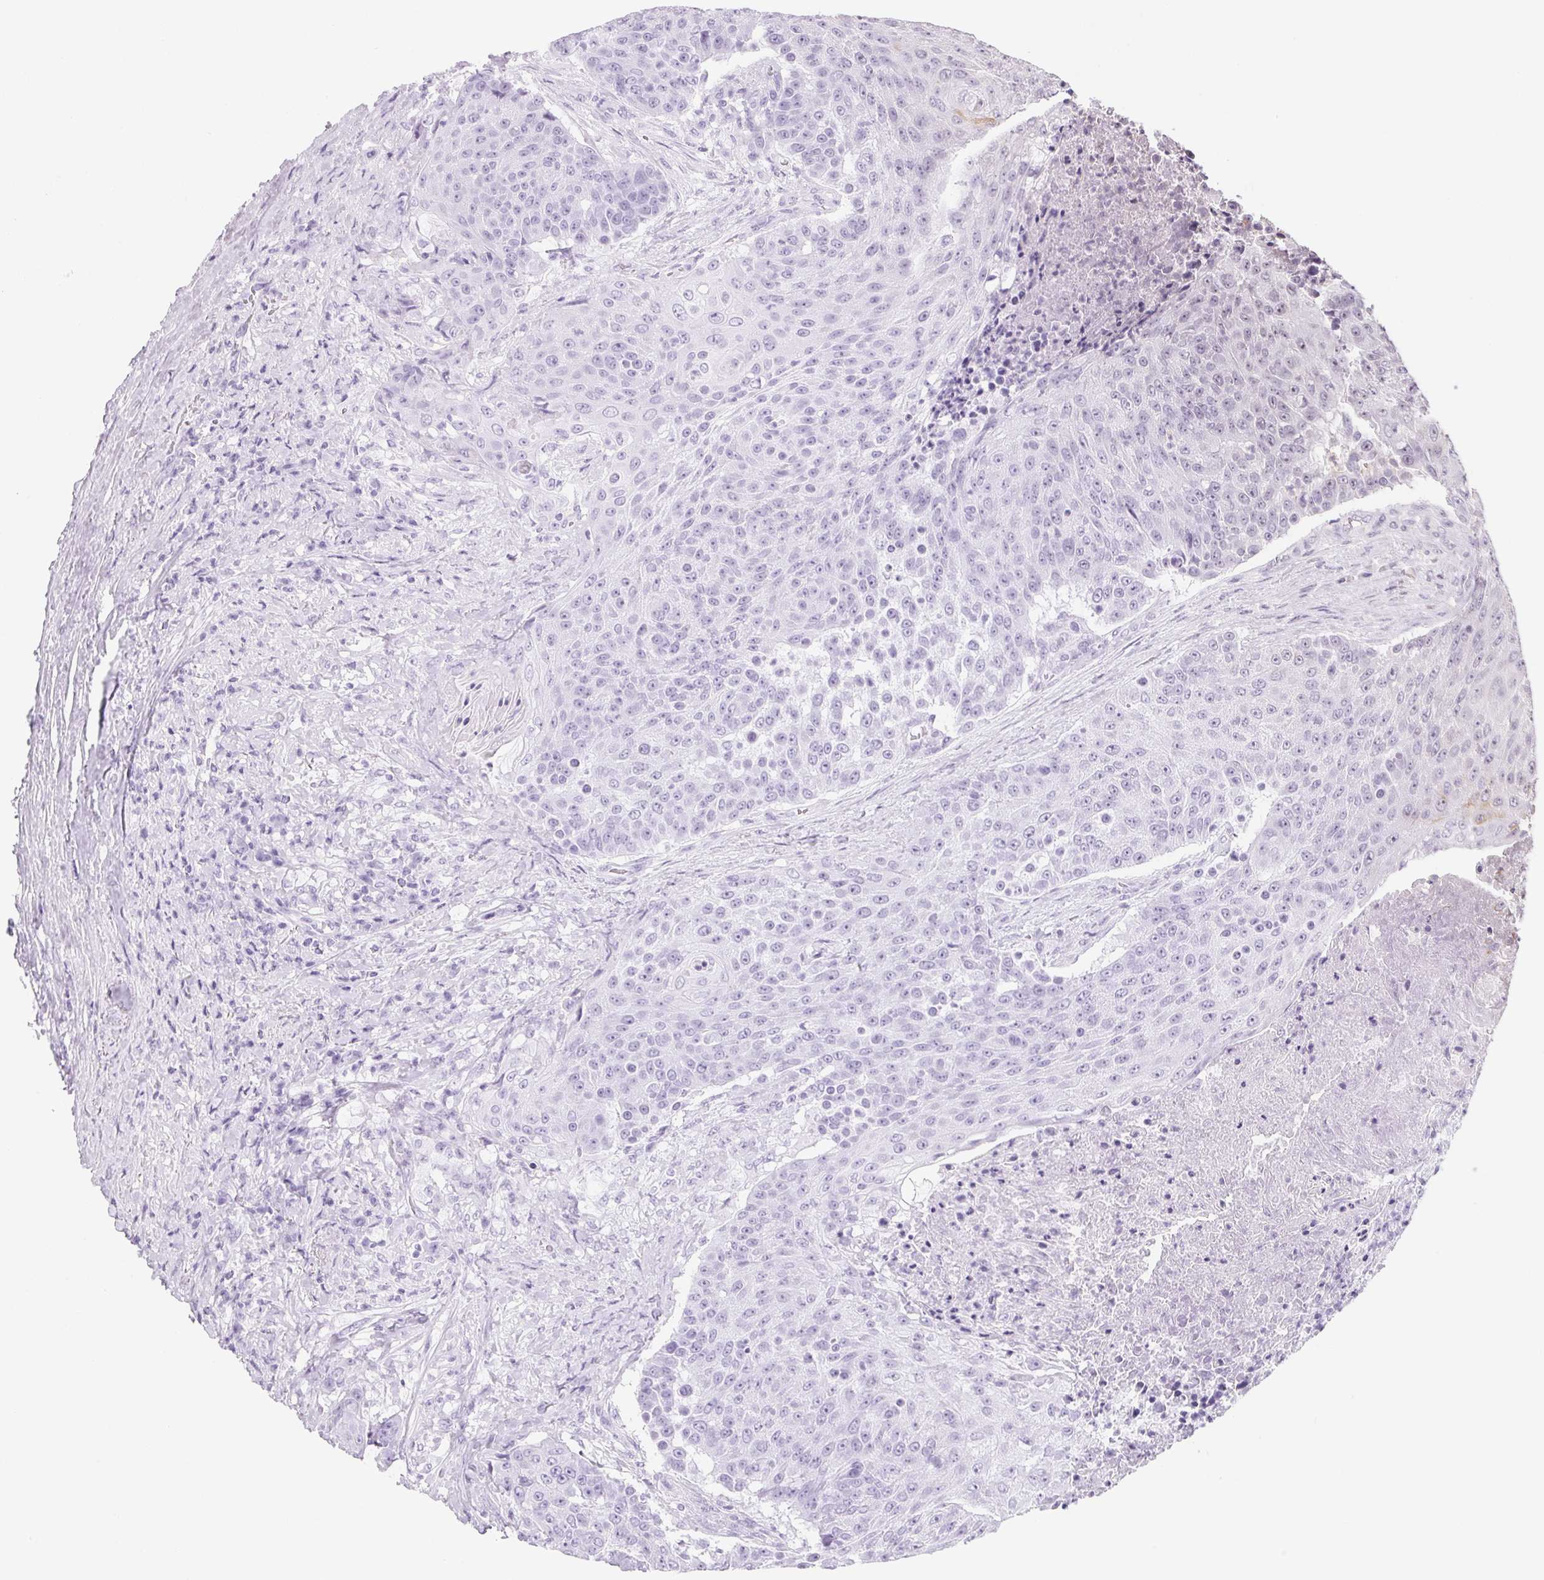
{"staining": {"intensity": "moderate", "quantity": "<25%", "location": "cytoplasmic/membranous"}, "tissue": "urothelial cancer", "cell_type": "Tumor cells", "image_type": "cancer", "snomed": [{"axis": "morphology", "description": "Urothelial carcinoma, High grade"}, {"axis": "topography", "description": "Urinary bladder"}], "caption": "An immunohistochemistry photomicrograph of neoplastic tissue is shown. Protein staining in brown highlights moderate cytoplasmic/membranous positivity in urothelial cancer within tumor cells.", "gene": "CD69", "patient": {"sex": "female", "age": 63}}